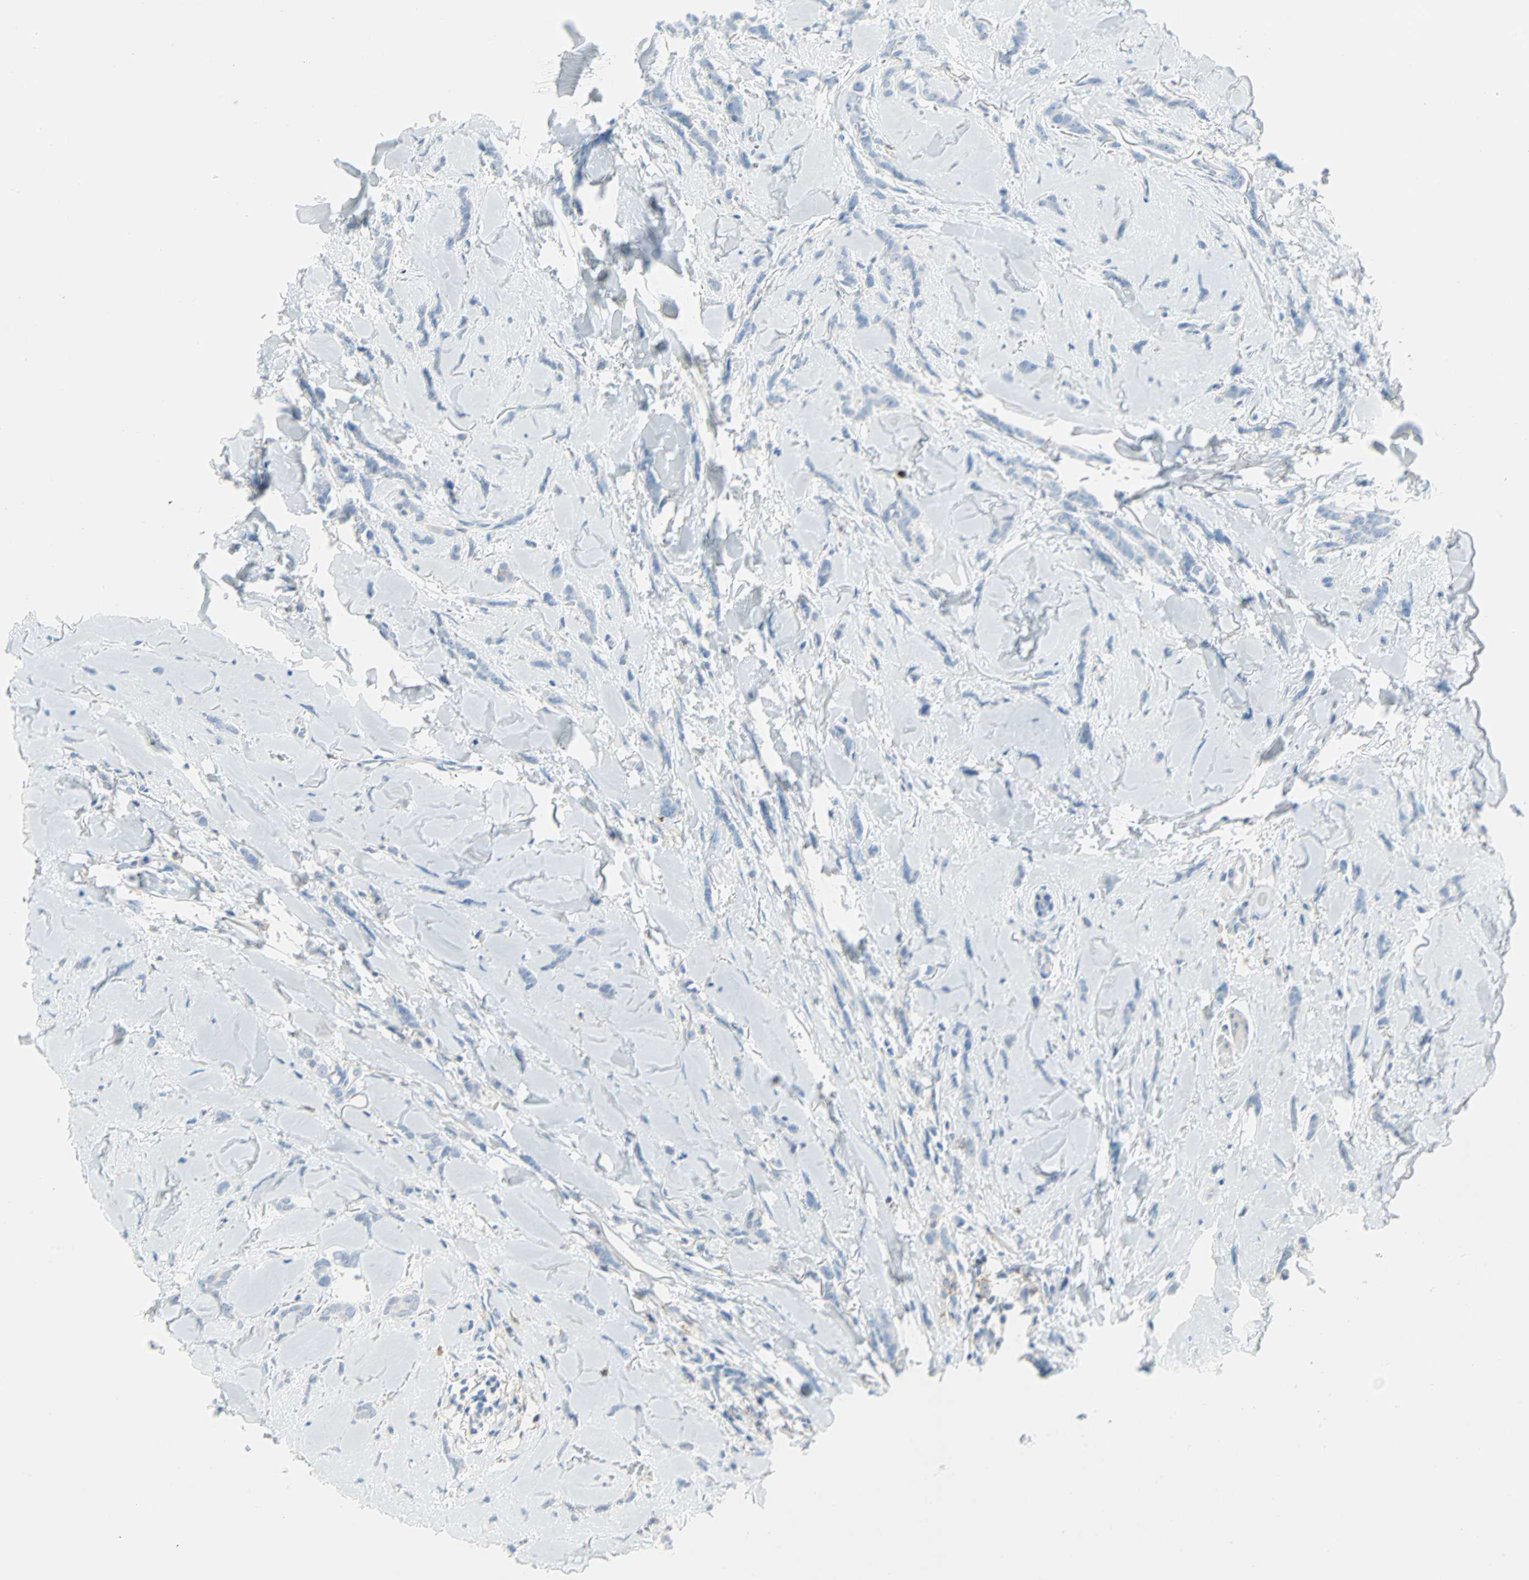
{"staining": {"intensity": "negative", "quantity": "none", "location": "none"}, "tissue": "breast cancer", "cell_type": "Tumor cells", "image_type": "cancer", "snomed": [{"axis": "morphology", "description": "Lobular carcinoma"}, {"axis": "topography", "description": "Skin"}, {"axis": "topography", "description": "Breast"}], "caption": "High magnification brightfield microscopy of breast lobular carcinoma stained with DAB (brown) and counterstained with hematoxylin (blue): tumor cells show no significant expression. (Brightfield microscopy of DAB (3,3'-diaminobenzidine) IHC at high magnification).", "gene": "CLEC4A", "patient": {"sex": "female", "age": 46}}